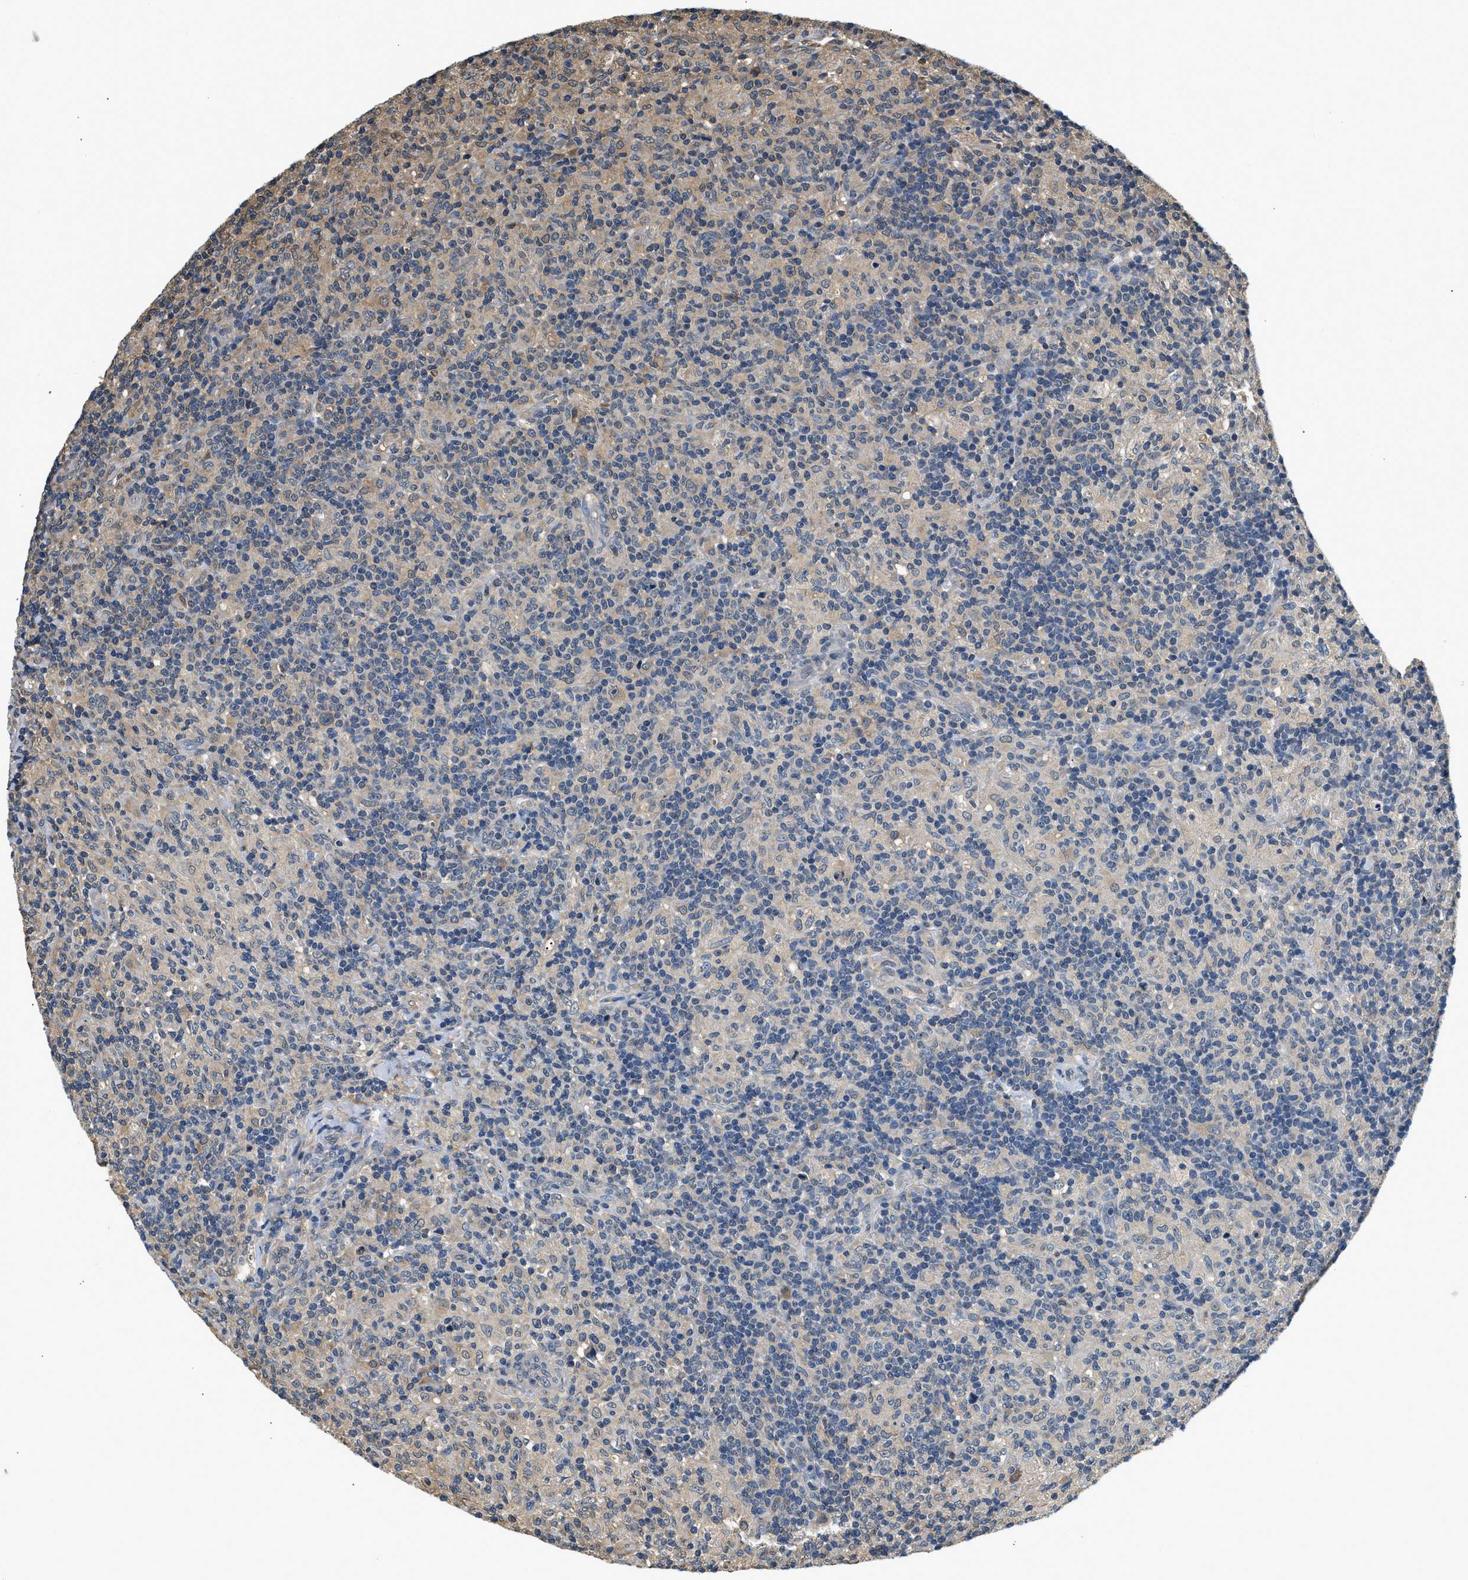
{"staining": {"intensity": "negative", "quantity": "none", "location": "none"}, "tissue": "lymphoma", "cell_type": "Tumor cells", "image_type": "cancer", "snomed": [{"axis": "morphology", "description": "Hodgkin's disease, NOS"}, {"axis": "topography", "description": "Lymph node"}], "caption": "Protein analysis of Hodgkin's disease displays no significant staining in tumor cells.", "gene": "BCL7C", "patient": {"sex": "male", "age": 70}}